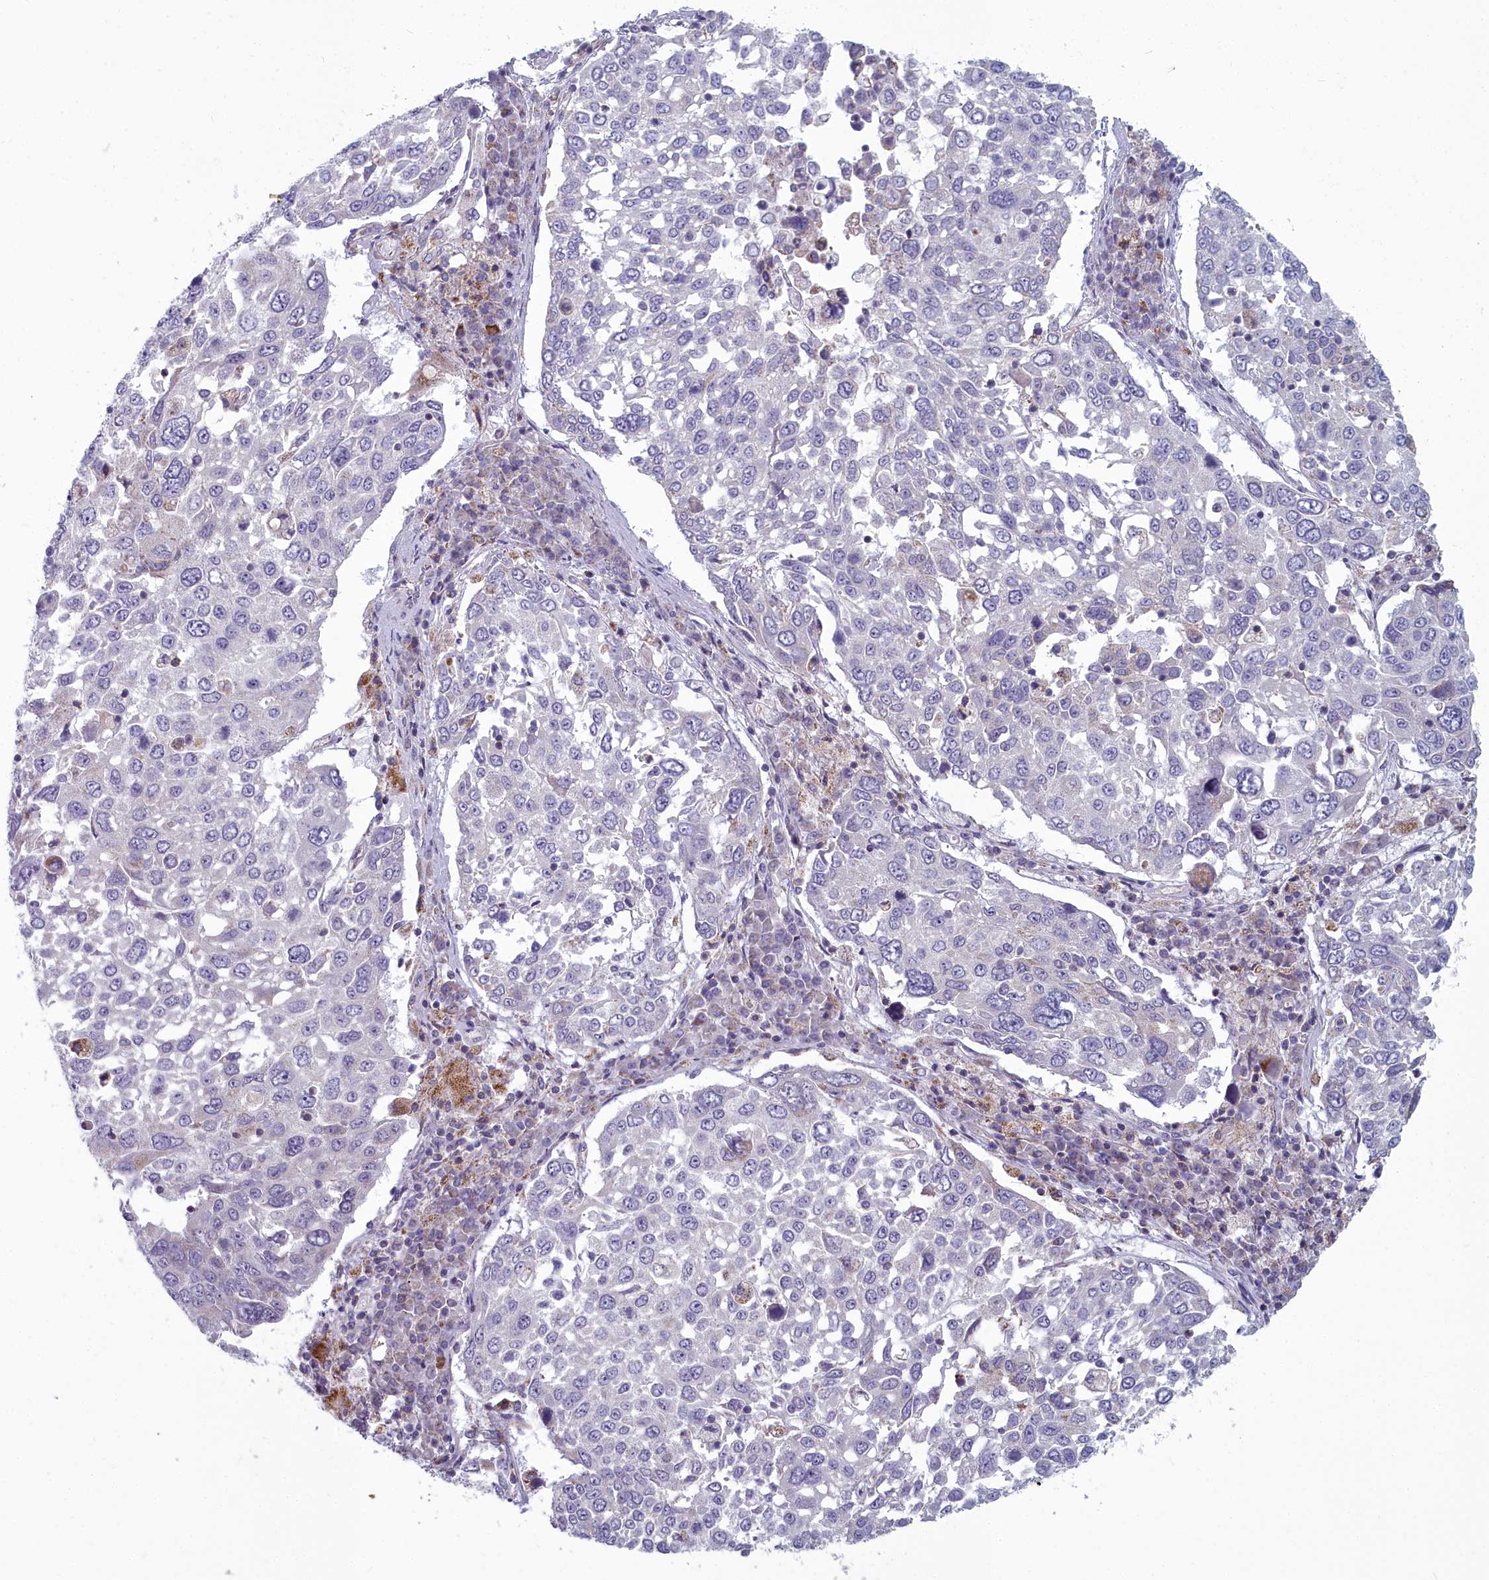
{"staining": {"intensity": "negative", "quantity": "none", "location": "none"}, "tissue": "lung cancer", "cell_type": "Tumor cells", "image_type": "cancer", "snomed": [{"axis": "morphology", "description": "Squamous cell carcinoma, NOS"}, {"axis": "topography", "description": "Lung"}], "caption": "Immunohistochemistry (IHC) histopathology image of neoplastic tissue: lung cancer (squamous cell carcinoma) stained with DAB reveals no significant protein expression in tumor cells.", "gene": "INSYN2A", "patient": {"sex": "male", "age": 65}}